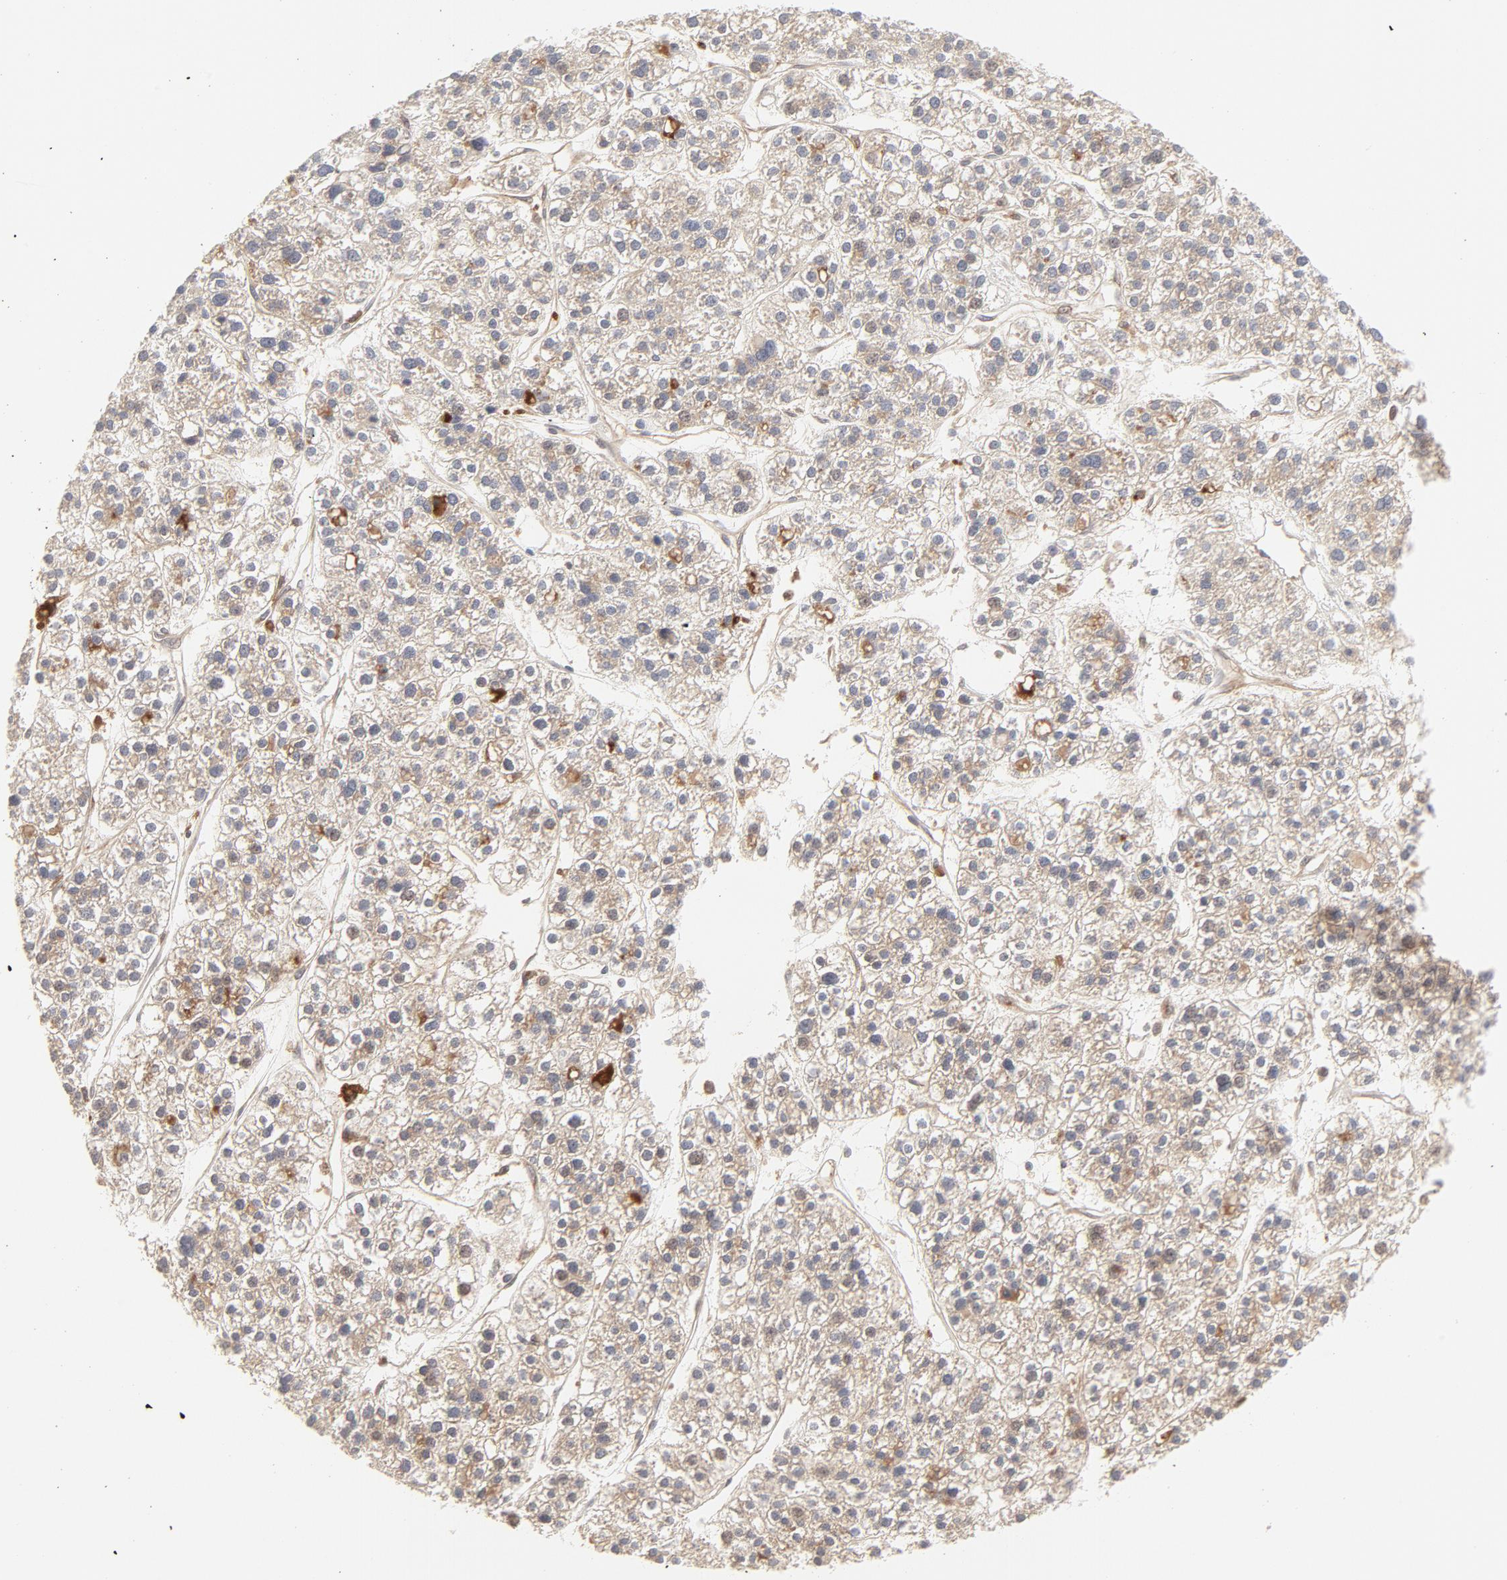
{"staining": {"intensity": "moderate", "quantity": ">75%", "location": "cytoplasmic/membranous"}, "tissue": "liver cancer", "cell_type": "Tumor cells", "image_type": "cancer", "snomed": [{"axis": "morphology", "description": "Carcinoma, Hepatocellular, NOS"}, {"axis": "topography", "description": "Liver"}], "caption": "Liver hepatocellular carcinoma tissue reveals moderate cytoplasmic/membranous positivity in about >75% of tumor cells", "gene": "RAB5C", "patient": {"sex": "female", "age": 85}}